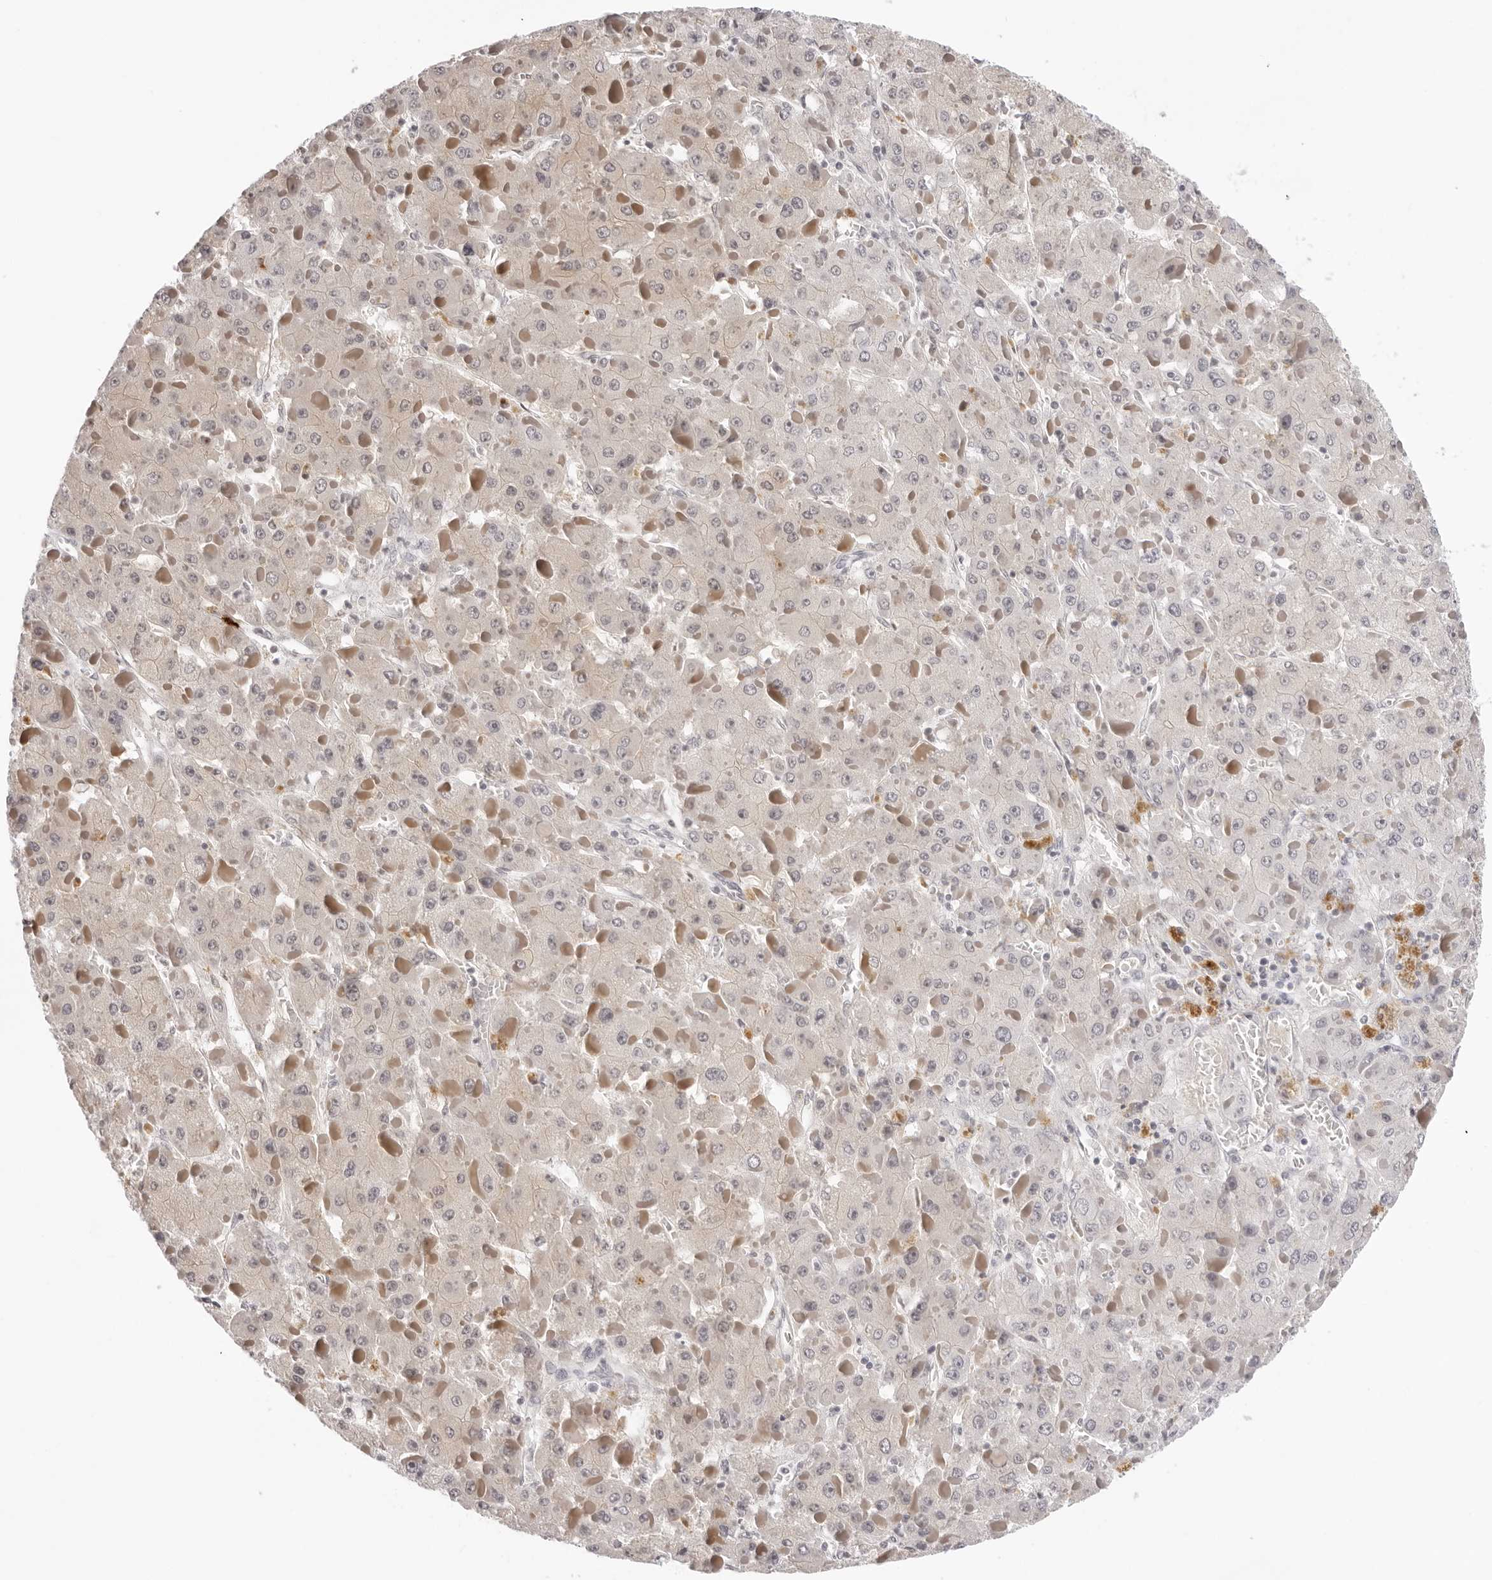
{"staining": {"intensity": "negative", "quantity": "none", "location": "none"}, "tissue": "liver cancer", "cell_type": "Tumor cells", "image_type": "cancer", "snomed": [{"axis": "morphology", "description": "Carcinoma, Hepatocellular, NOS"}, {"axis": "topography", "description": "Liver"}], "caption": "Image shows no significant protein positivity in tumor cells of liver hepatocellular carcinoma.", "gene": "STRADB", "patient": {"sex": "female", "age": 73}}